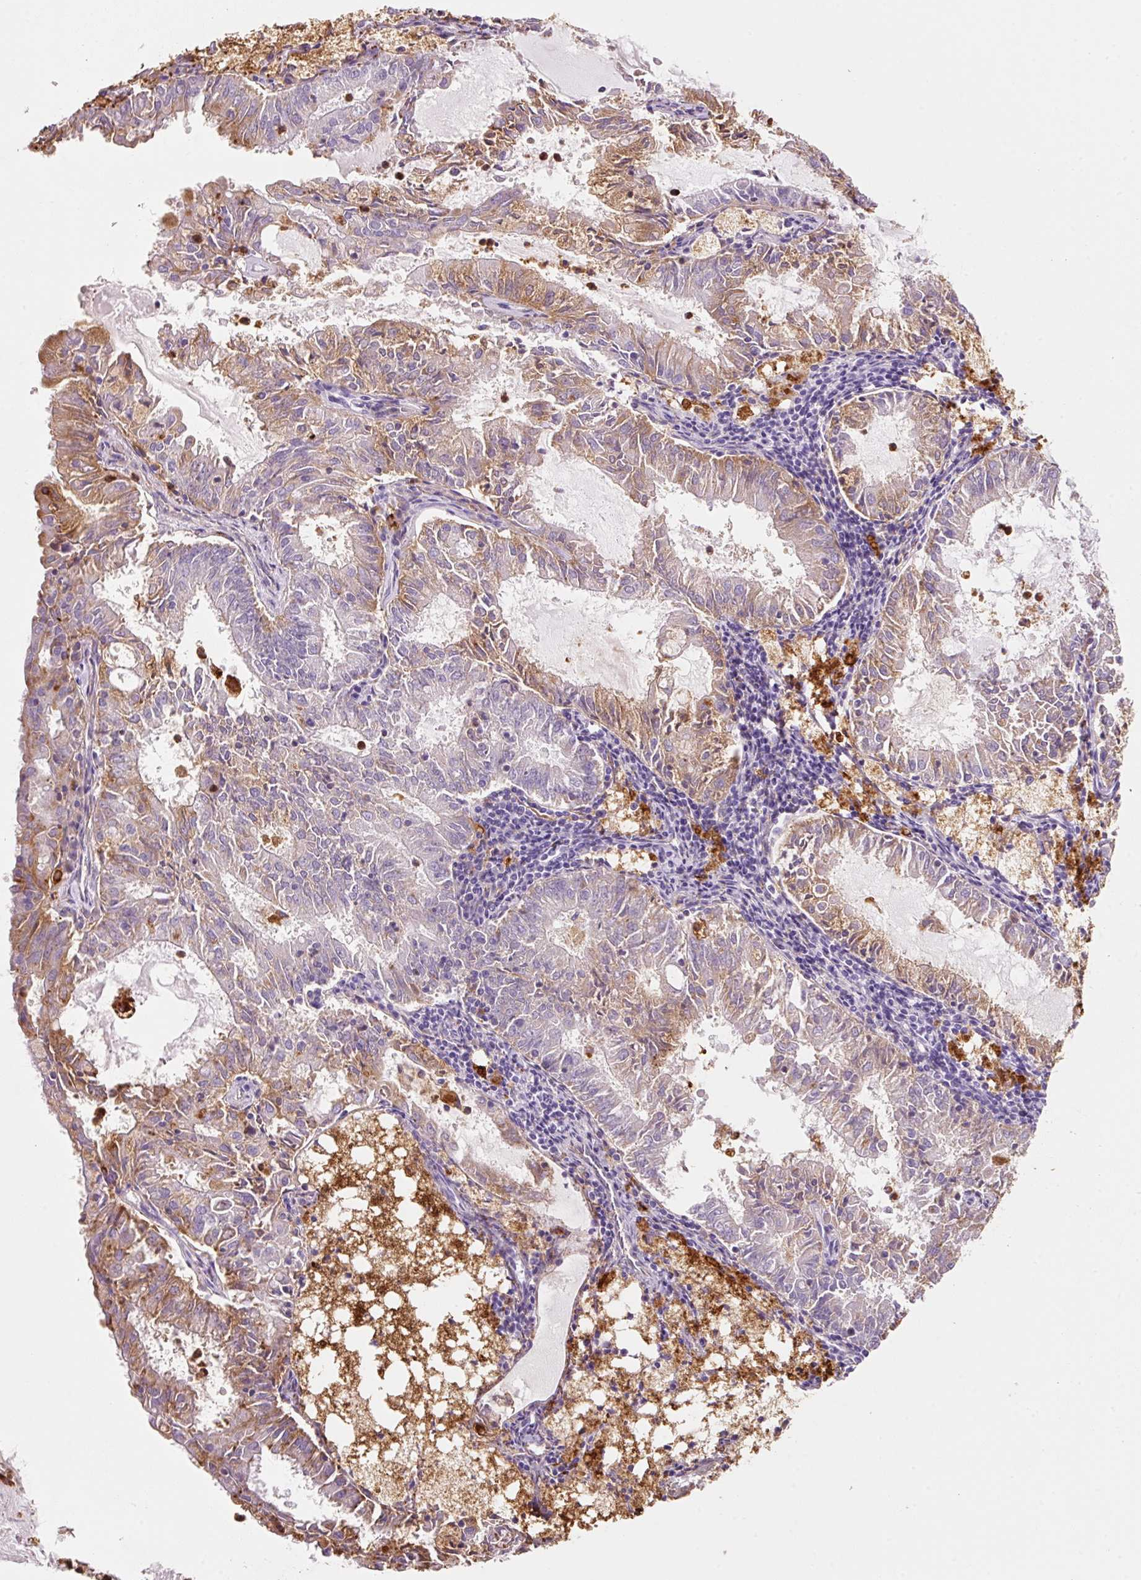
{"staining": {"intensity": "moderate", "quantity": "25%-75%", "location": "cytoplasmic/membranous"}, "tissue": "endometrial cancer", "cell_type": "Tumor cells", "image_type": "cancer", "snomed": [{"axis": "morphology", "description": "Adenocarcinoma, NOS"}, {"axis": "topography", "description": "Endometrium"}], "caption": "Human endometrial adenocarcinoma stained with a protein marker demonstrates moderate staining in tumor cells.", "gene": "TMC8", "patient": {"sex": "female", "age": 57}}